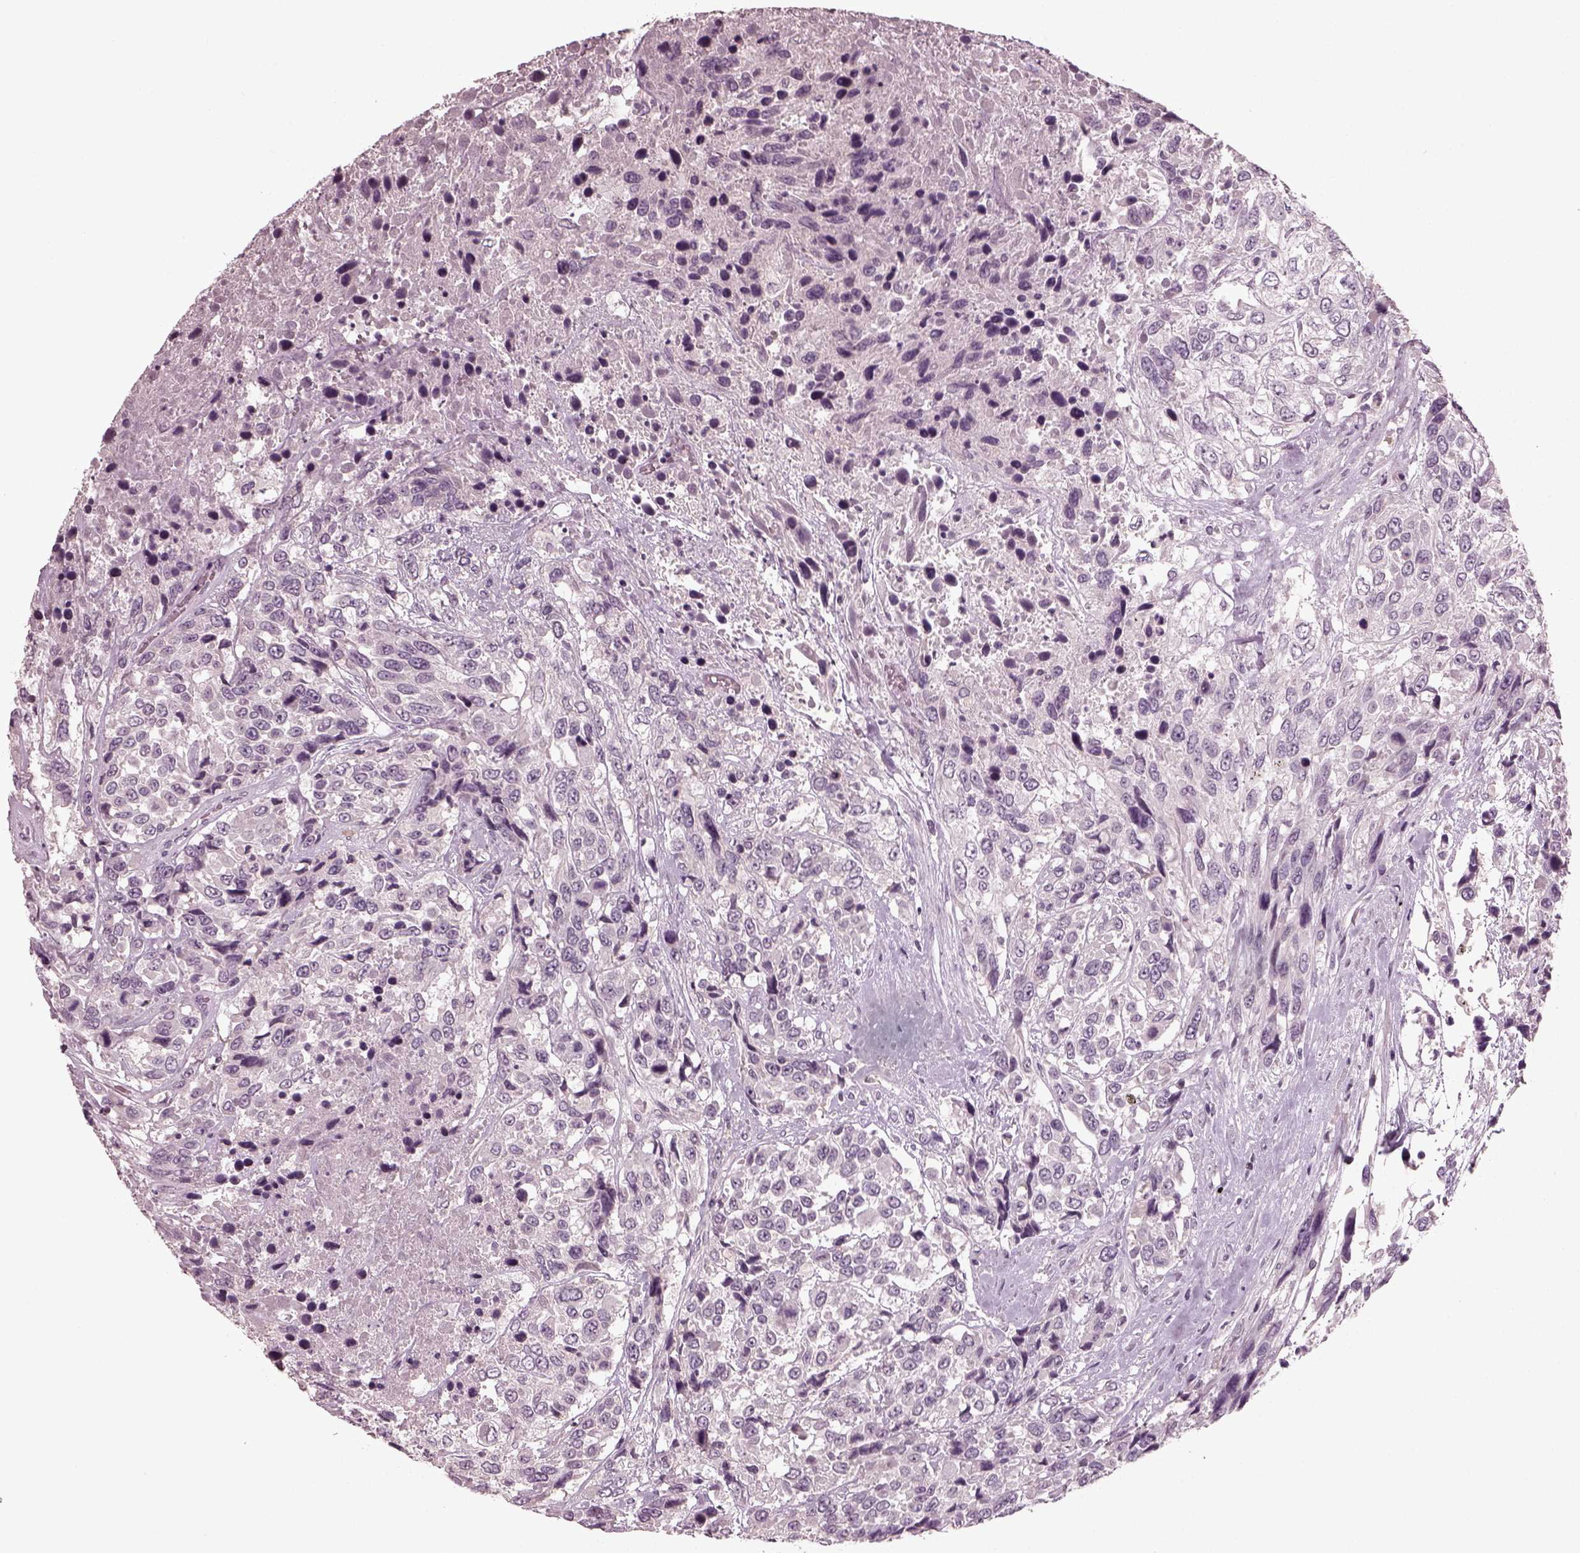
{"staining": {"intensity": "negative", "quantity": "none", "location": "none"}, "tissue": "urothelial cancer", "cell_type": "Tumor cells", "image_type": "cancer", "snomed": [{"axis": "morphology", "description": "Urothelial carcinoma, High grade"}, {"axis": "topography", "description": "Urinary bladder"}], "caption": "The micrograph exhibits no significant expression in tumor cells of high-grade urothelial carcinoma. (DAB (3,3'-diaminobenzidine) immunohistochemistry visualized using brightfield microscopy, high magnification).", "gene": "RCVRN", "patient": {"sex": "female", "age": 70}}